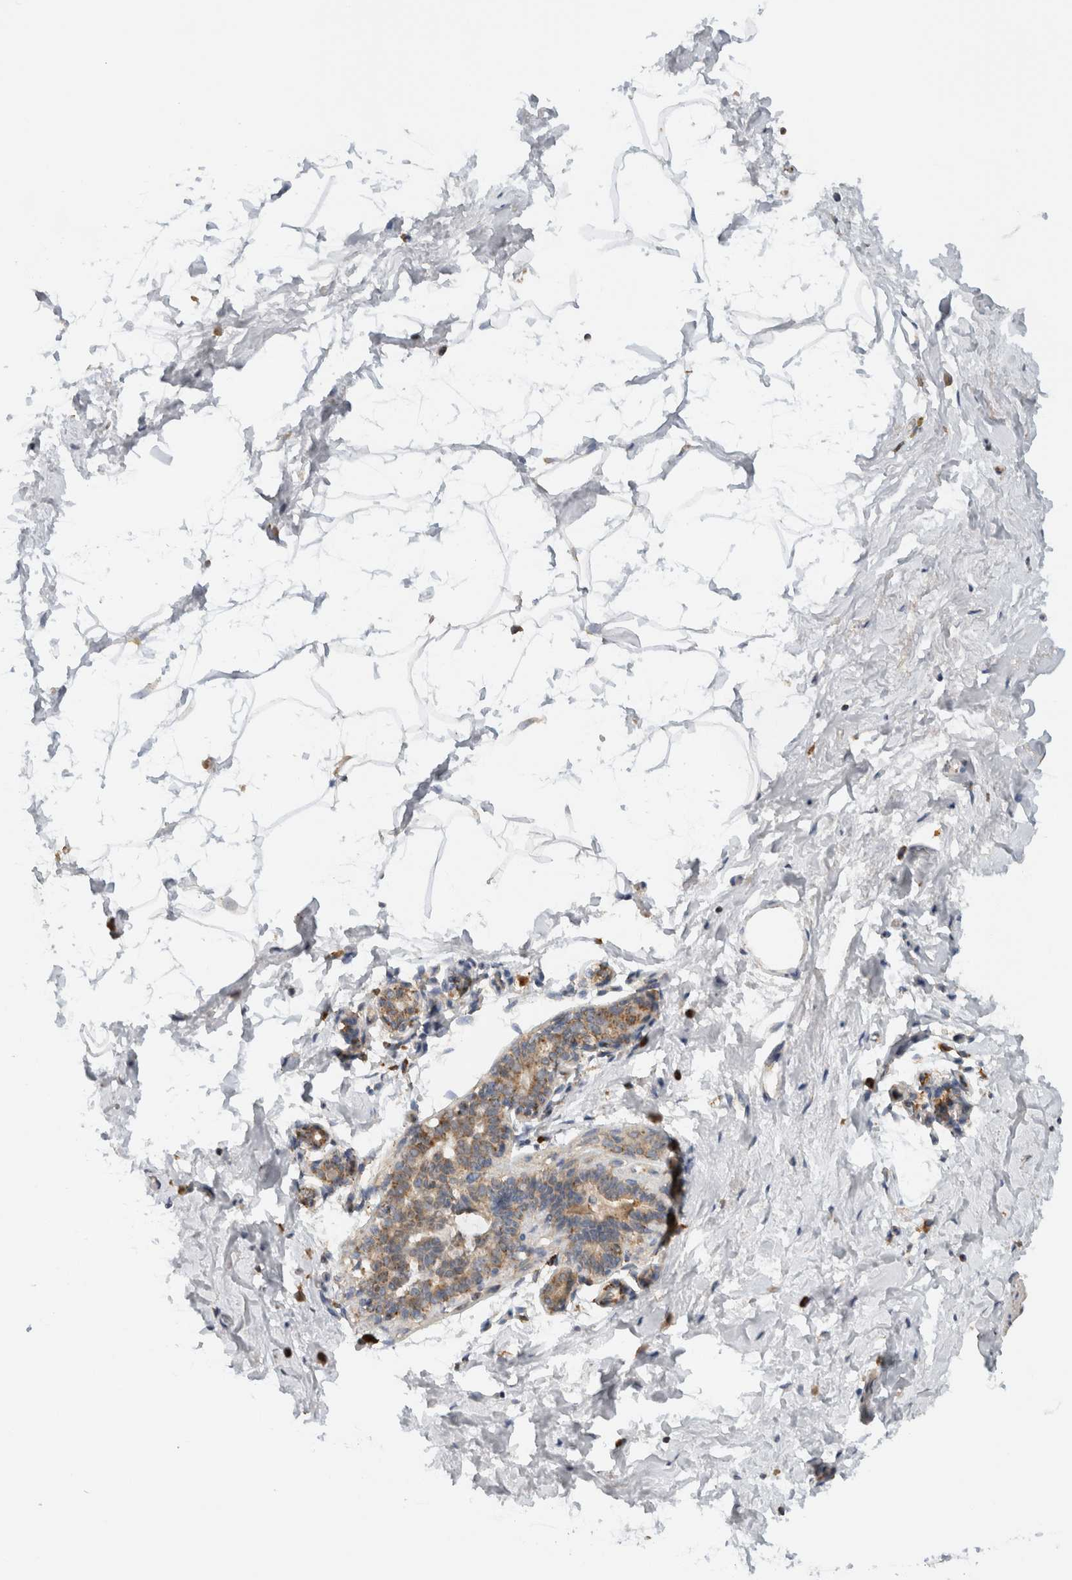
{"staining": {"intensity": "negative", "quantity": "none", "location": "none"}, "tissue": "breast", "cell_type": "Adipocytes", "image_type": "normal", "snomed": [{"axis": "morphology", "description": "Normal tissue, NOS"}, {"axis": "topography", "description": "Breast"}], "caption": "Immunohistochemical staining of unremarkable breast demonstrates no significant positivity in adipocytes. The staining was performed using DAB (3,3'-diaminobenzidine) to visualize the protein expression in brown, while the nuclei were stained in blue with hematoxylin (Magnification: 20x).", "gene": "AMPD1", "patient": {"sex": "female", "age": 62}}